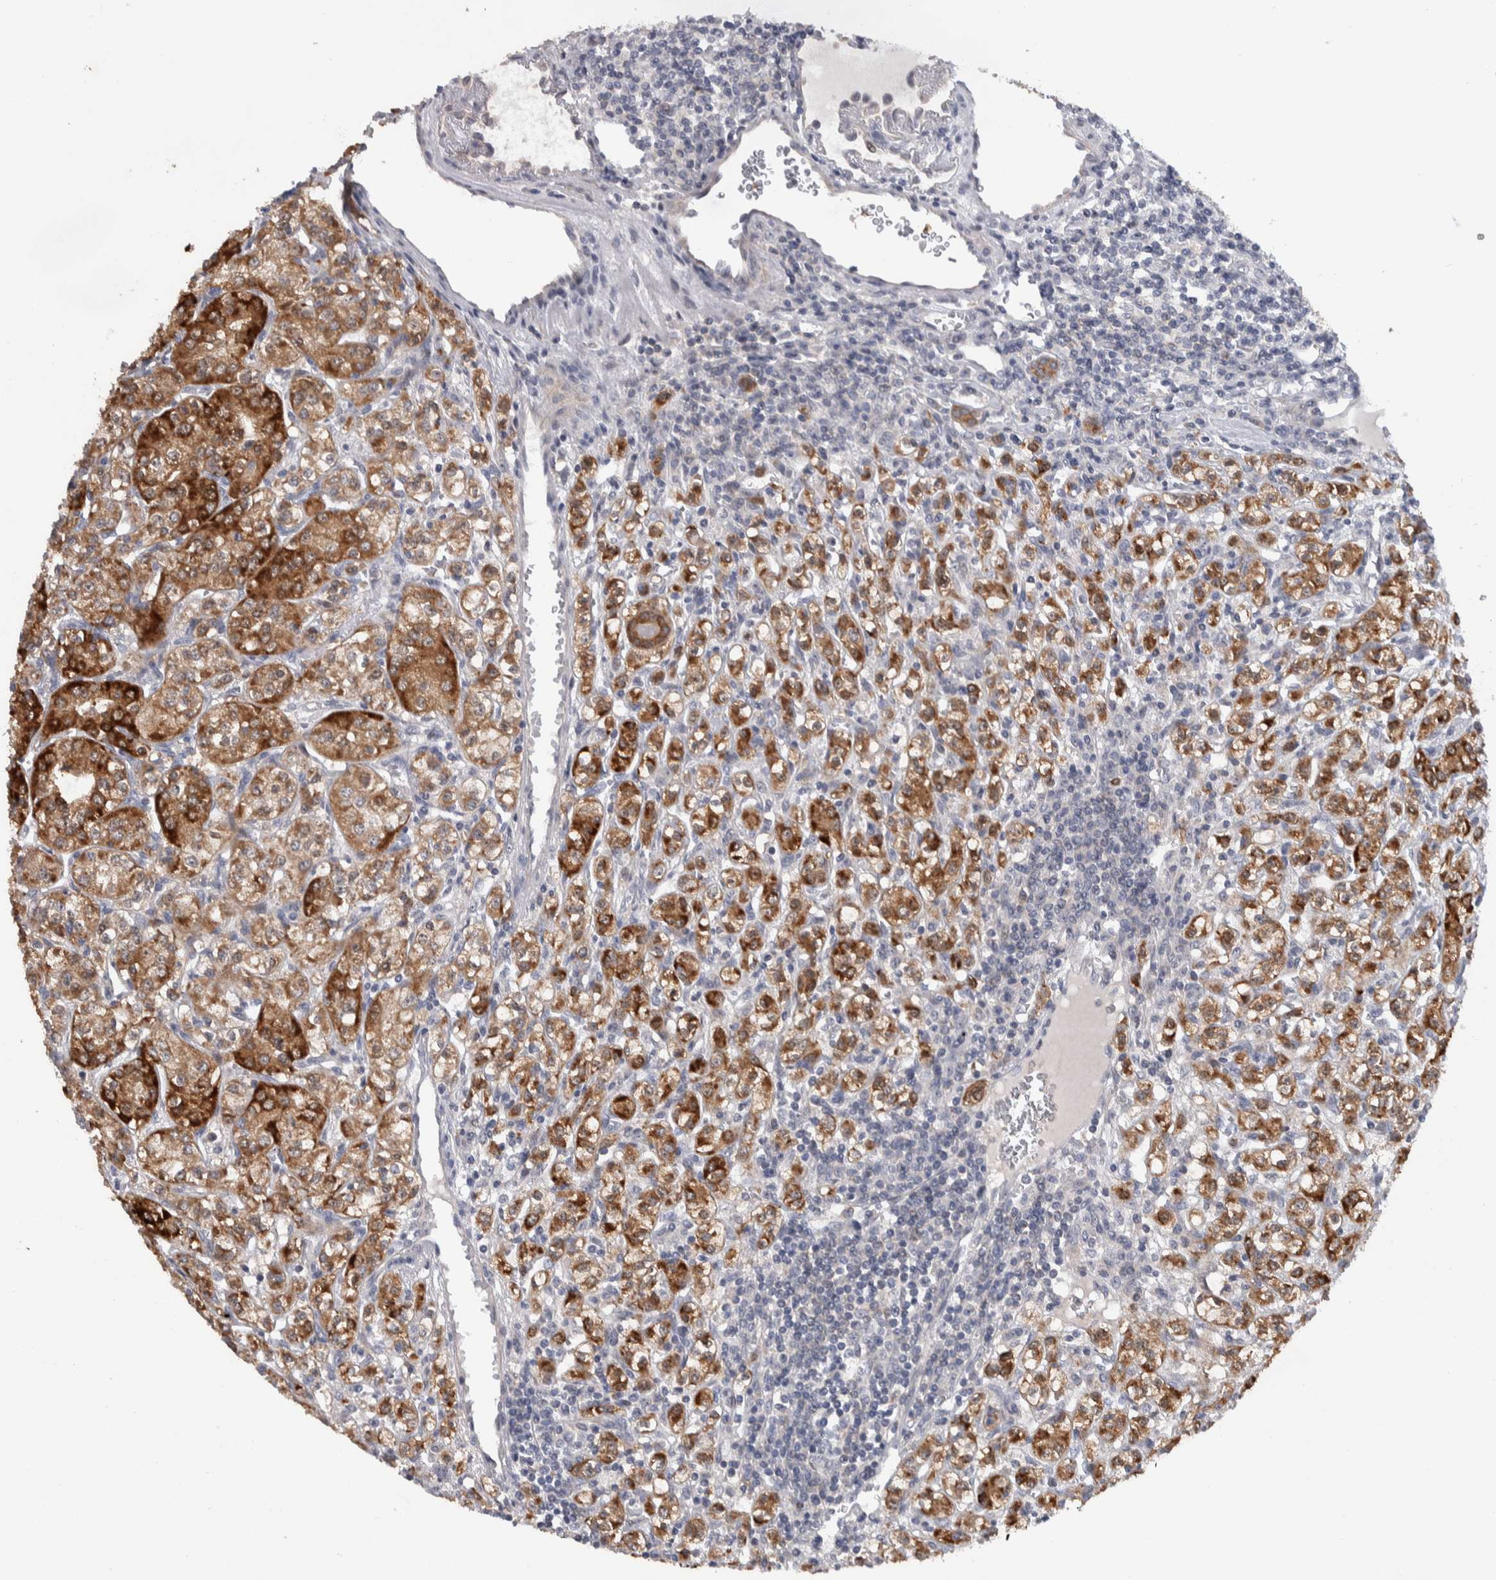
{"staining": {"intensity": "strong", "quantity": ">75%", "location": "cytoplasmic/membranous"}, "tissue": "renal cancer", "cell_type": "Tumor cells", "image_type": "cancer", "snomed": [{"axis": "morphology", "description": "Adenocarcinoma, NOS"}, {"axis": "topography", "description": "Kidney"}], "caption": "Tumor cells exhibit high levels of strong cytoplasmic/membranous staining in approximately >75% of cells in renal cancer. Immunohistochemistry stains the protein in brown and the nuclei are stained blue.", "gene": "PRRG4", "patient": {"sex": "male", "age": 77}}